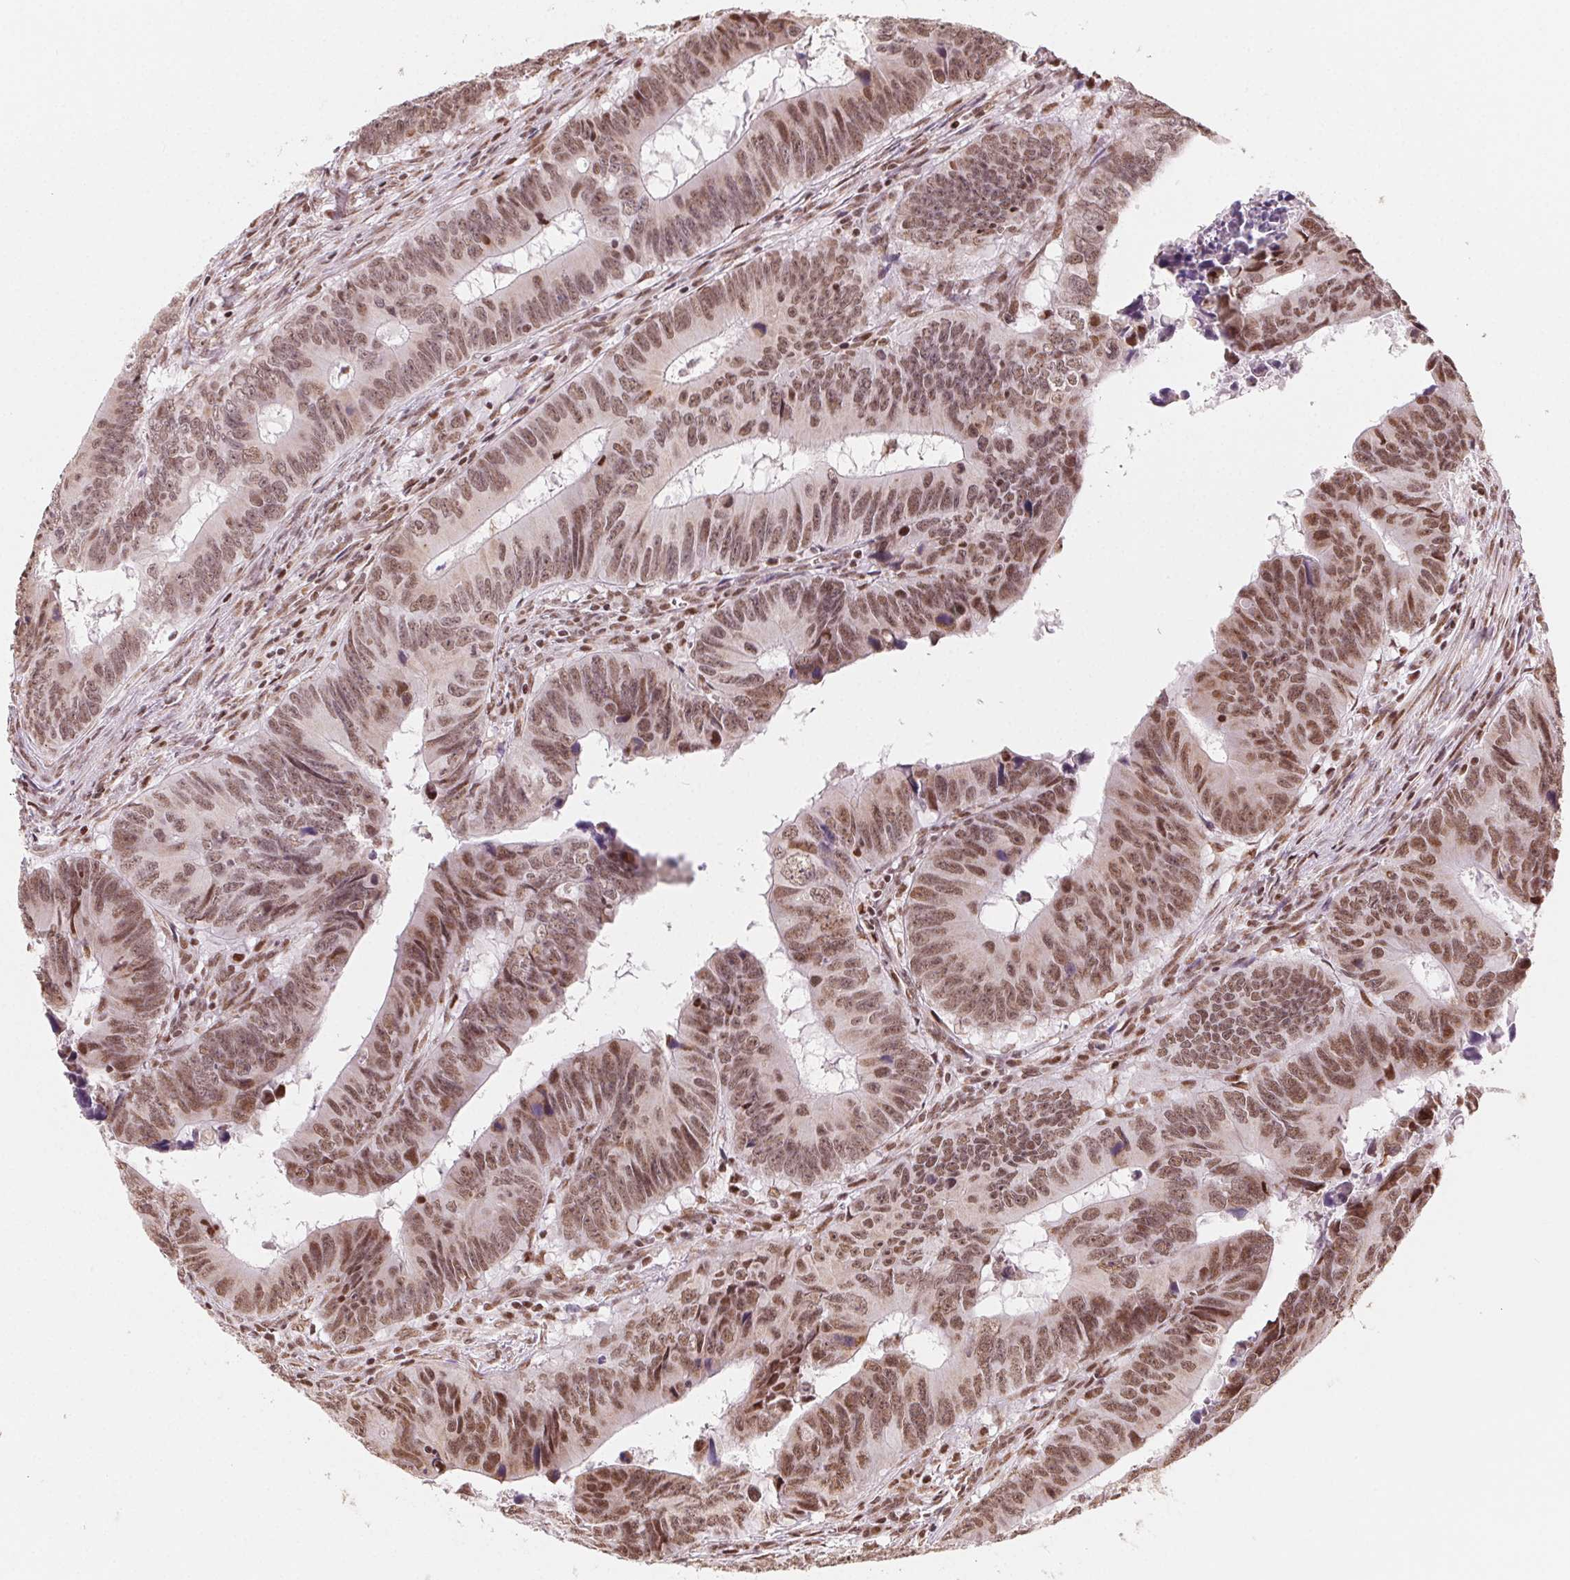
{"staining": {"intensity": "moderate", "quantity": ">75%", "location": "nuclear"}, "tissue": "colorectal cancer", "cell_type": "Tumor cells", "image_type": "cancer", "snomed": [{"axis": "morphology", "description": "Adenocarcinoma, NOS"}, {"axis": "topography", "description": "Colon"}], "caption": "About >75% of tumor cells in colorectal adenocarcinoma display moderate nuclear protein staining as visualized by brown immunohistochemical staining.", "gene": "TOPORS", "patient": {"sex": "female", "age": 82}}